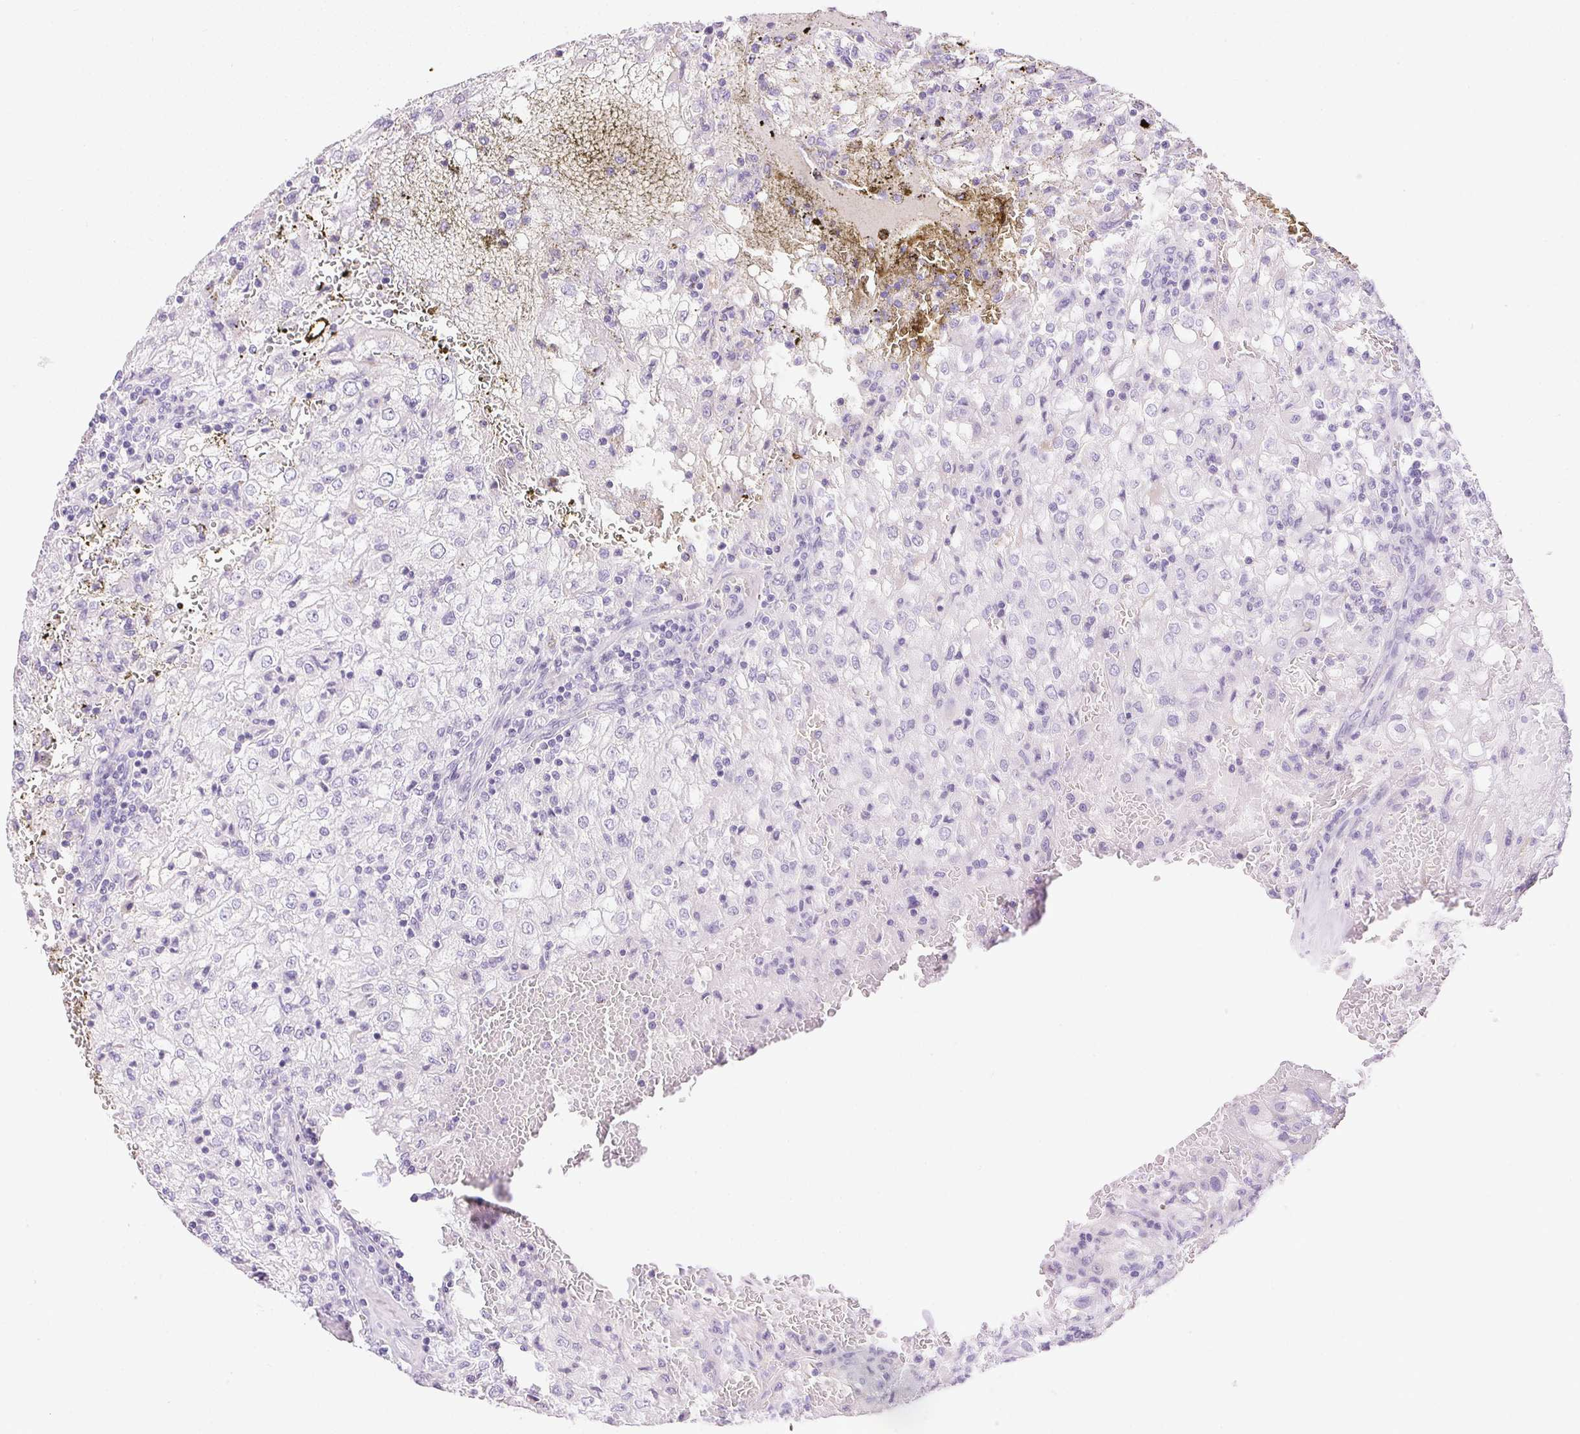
{"staining": {"intensity": "negative", "quantity": "none", "location": "none"}, "tissue": "renal cancer", "cell_type": "Tumor cells", "image_type": "cancer", "snomed": [{"axis": "morphology", "description": "Adenocarcinoma, NOS"}, {"axis": "topography", "description": "Kidney"}], "caption": "Immunohistochemistry (IHC) image of human renal cancer (adenocarcinoma) stained for a protein (brown), which exhibits no positivity in tumor cells. Brightfield microscopy of immunohistochemistry stained with DAB (brown) and hematoxylin (blue), captured at high magnification.", "gene": "CTRL", "patient": {"sex": "female", "age": 74}}